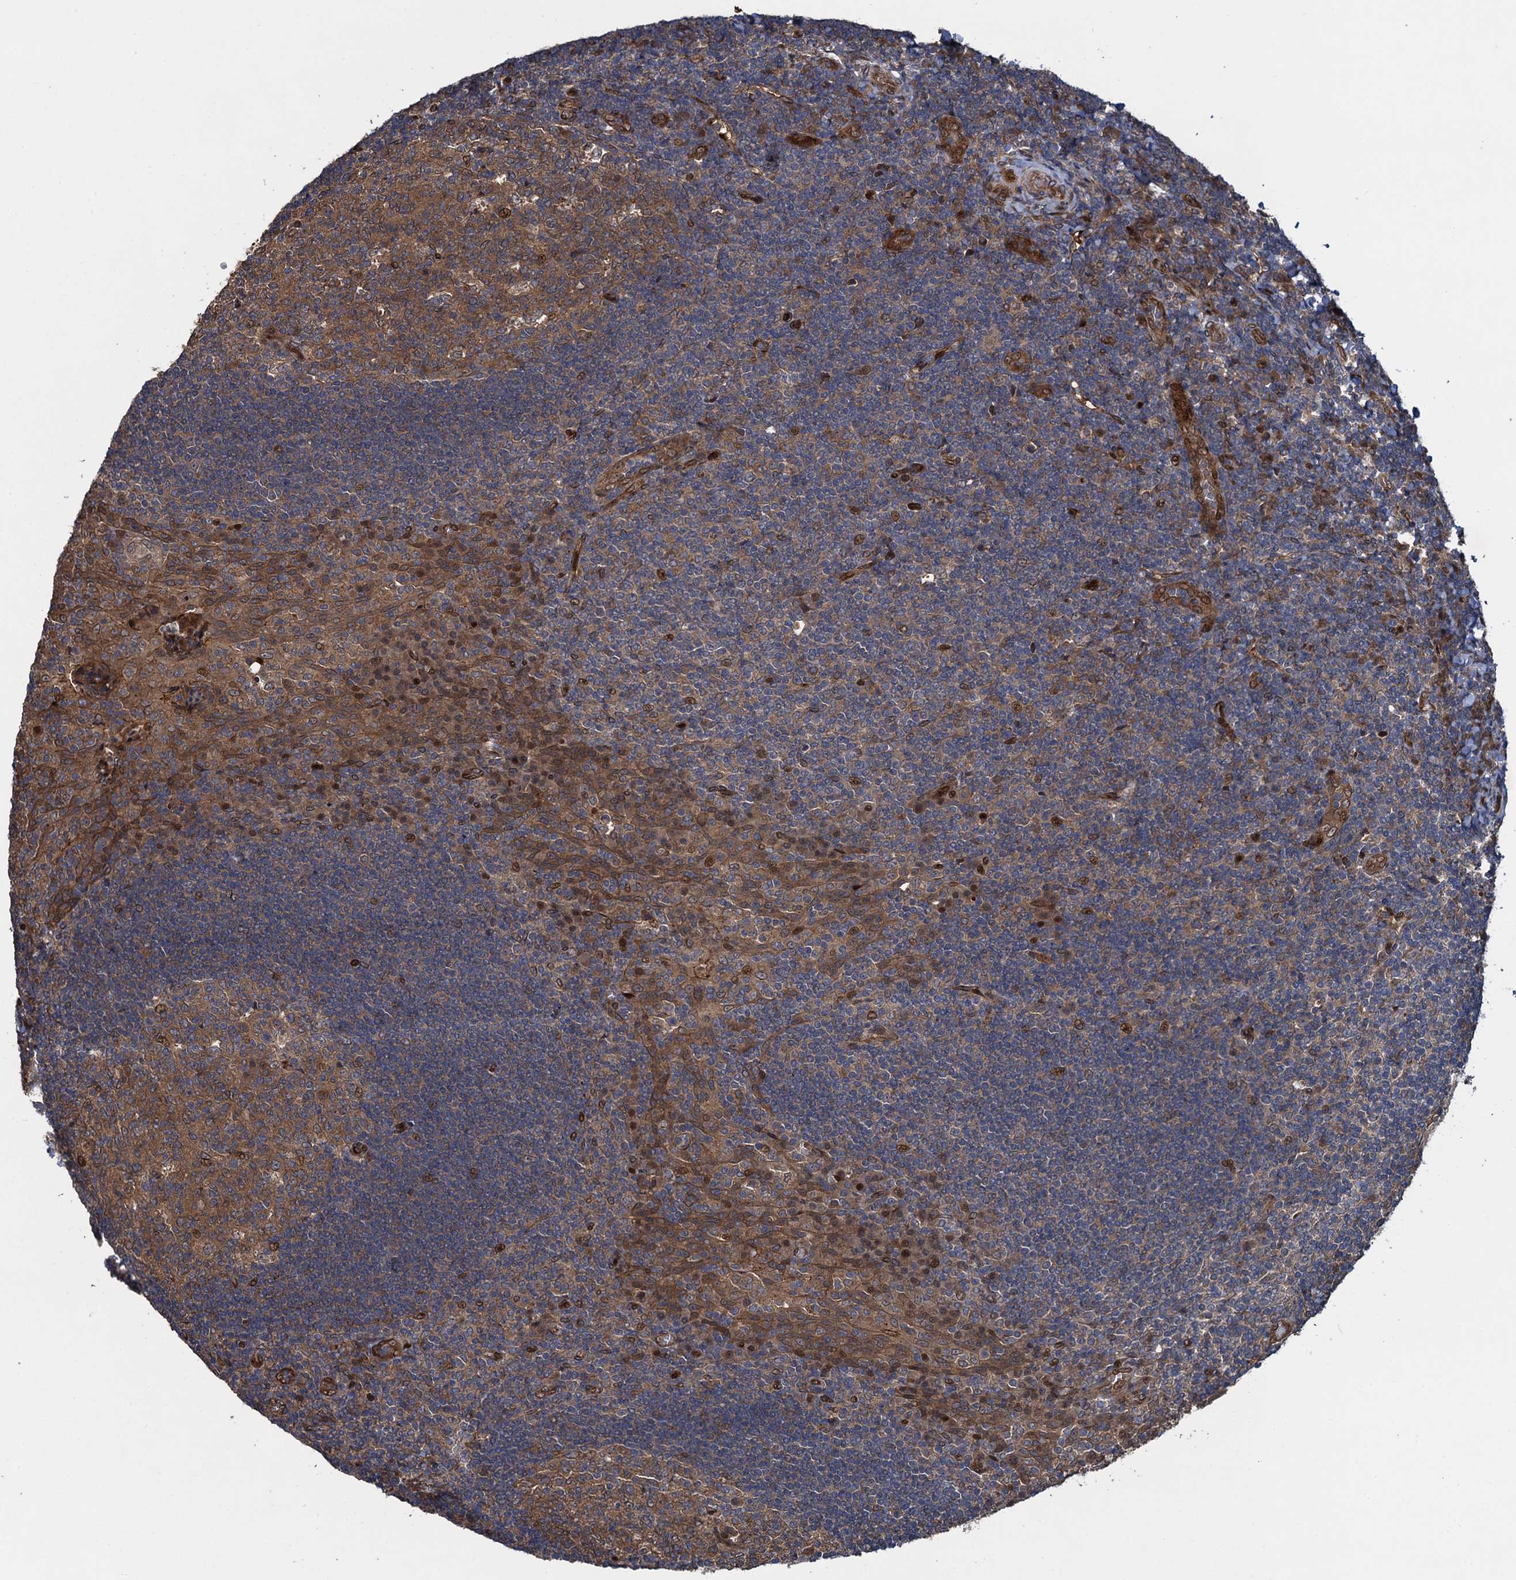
{"staining": {"intensity": "moderate", "quantity": ">75%", "location": "cytoplasmic/membranous,nuclear"}, "tissue": "tonsil", "cell_type": "Germinal center cells", "image_type": "normal", "snomed": [{"axis": "morphology", "description": "Normal tissue, NOS"}, {"axis": "topography", "description": "Tonsil"}], "caption": "Human tonsil stained with a brown dye exhibits moderate cytoplasmic/membranous,nuclear positive positivity in about >75% of germinal center cells.", "gene": "RHOBTB1", "patient": {"sex": "male", "age": 17}}